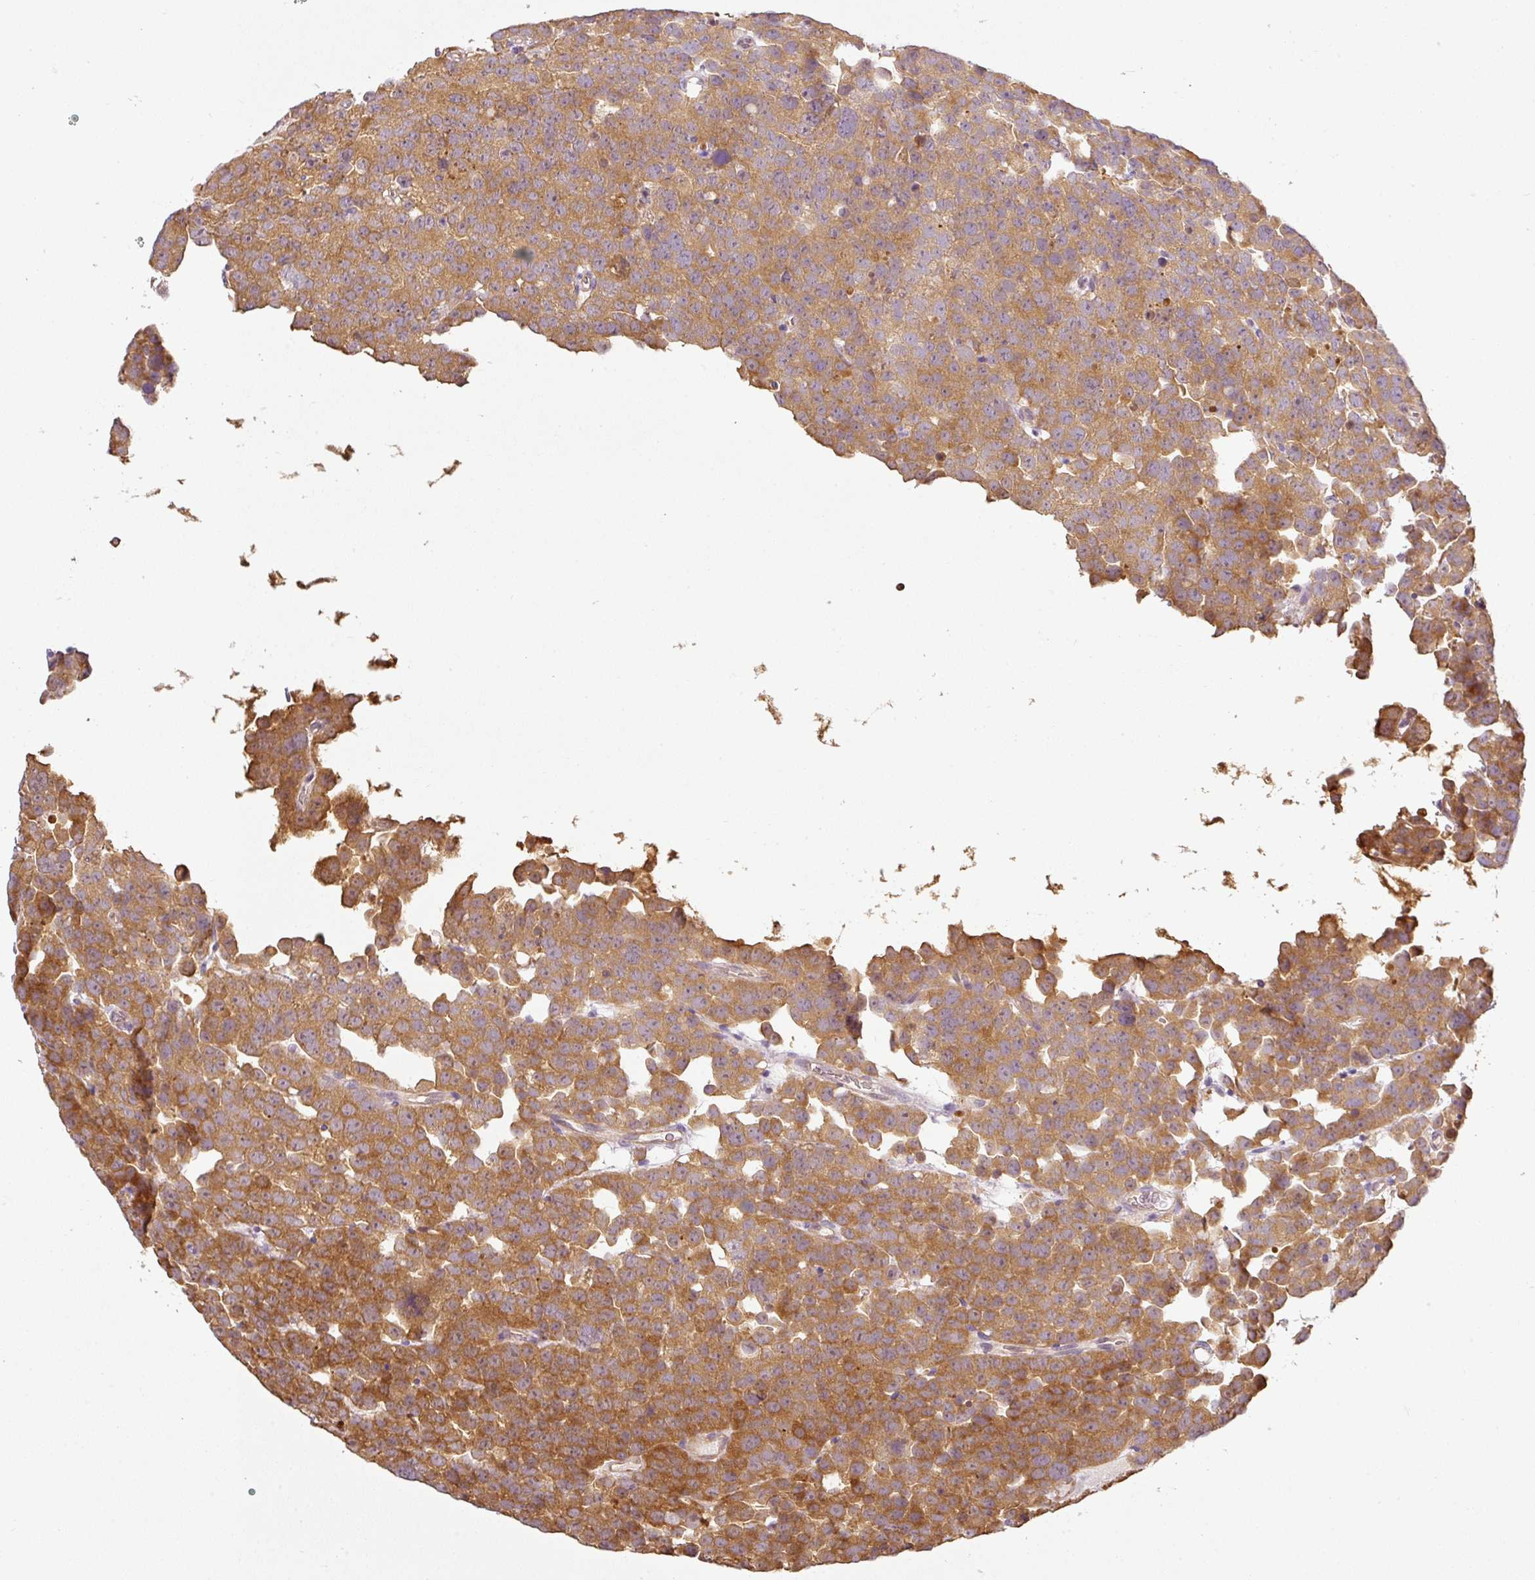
{"staining": {"intensity": "moderate", "quantity": ">75%", "location": "cytoplasmic/membranous"}, "tissue": "testis cancer", "cell_type": "Tumor cells", "image_type": "cancer", "snomed": [{"axis": "morphology", "description": "Seminoma, NOS"}, {"axis": "topography", "description": "Testis"}], "caption": "Testis seminoma stained with DAB (3,3'-diaminobenzidine) IHC reveals medium levels of moderate cytoplasmic/membranous staining in about >75% of tumor cells.", "gene": "ANKRD18A", "patient": {"sex": "male", "age": 71}}